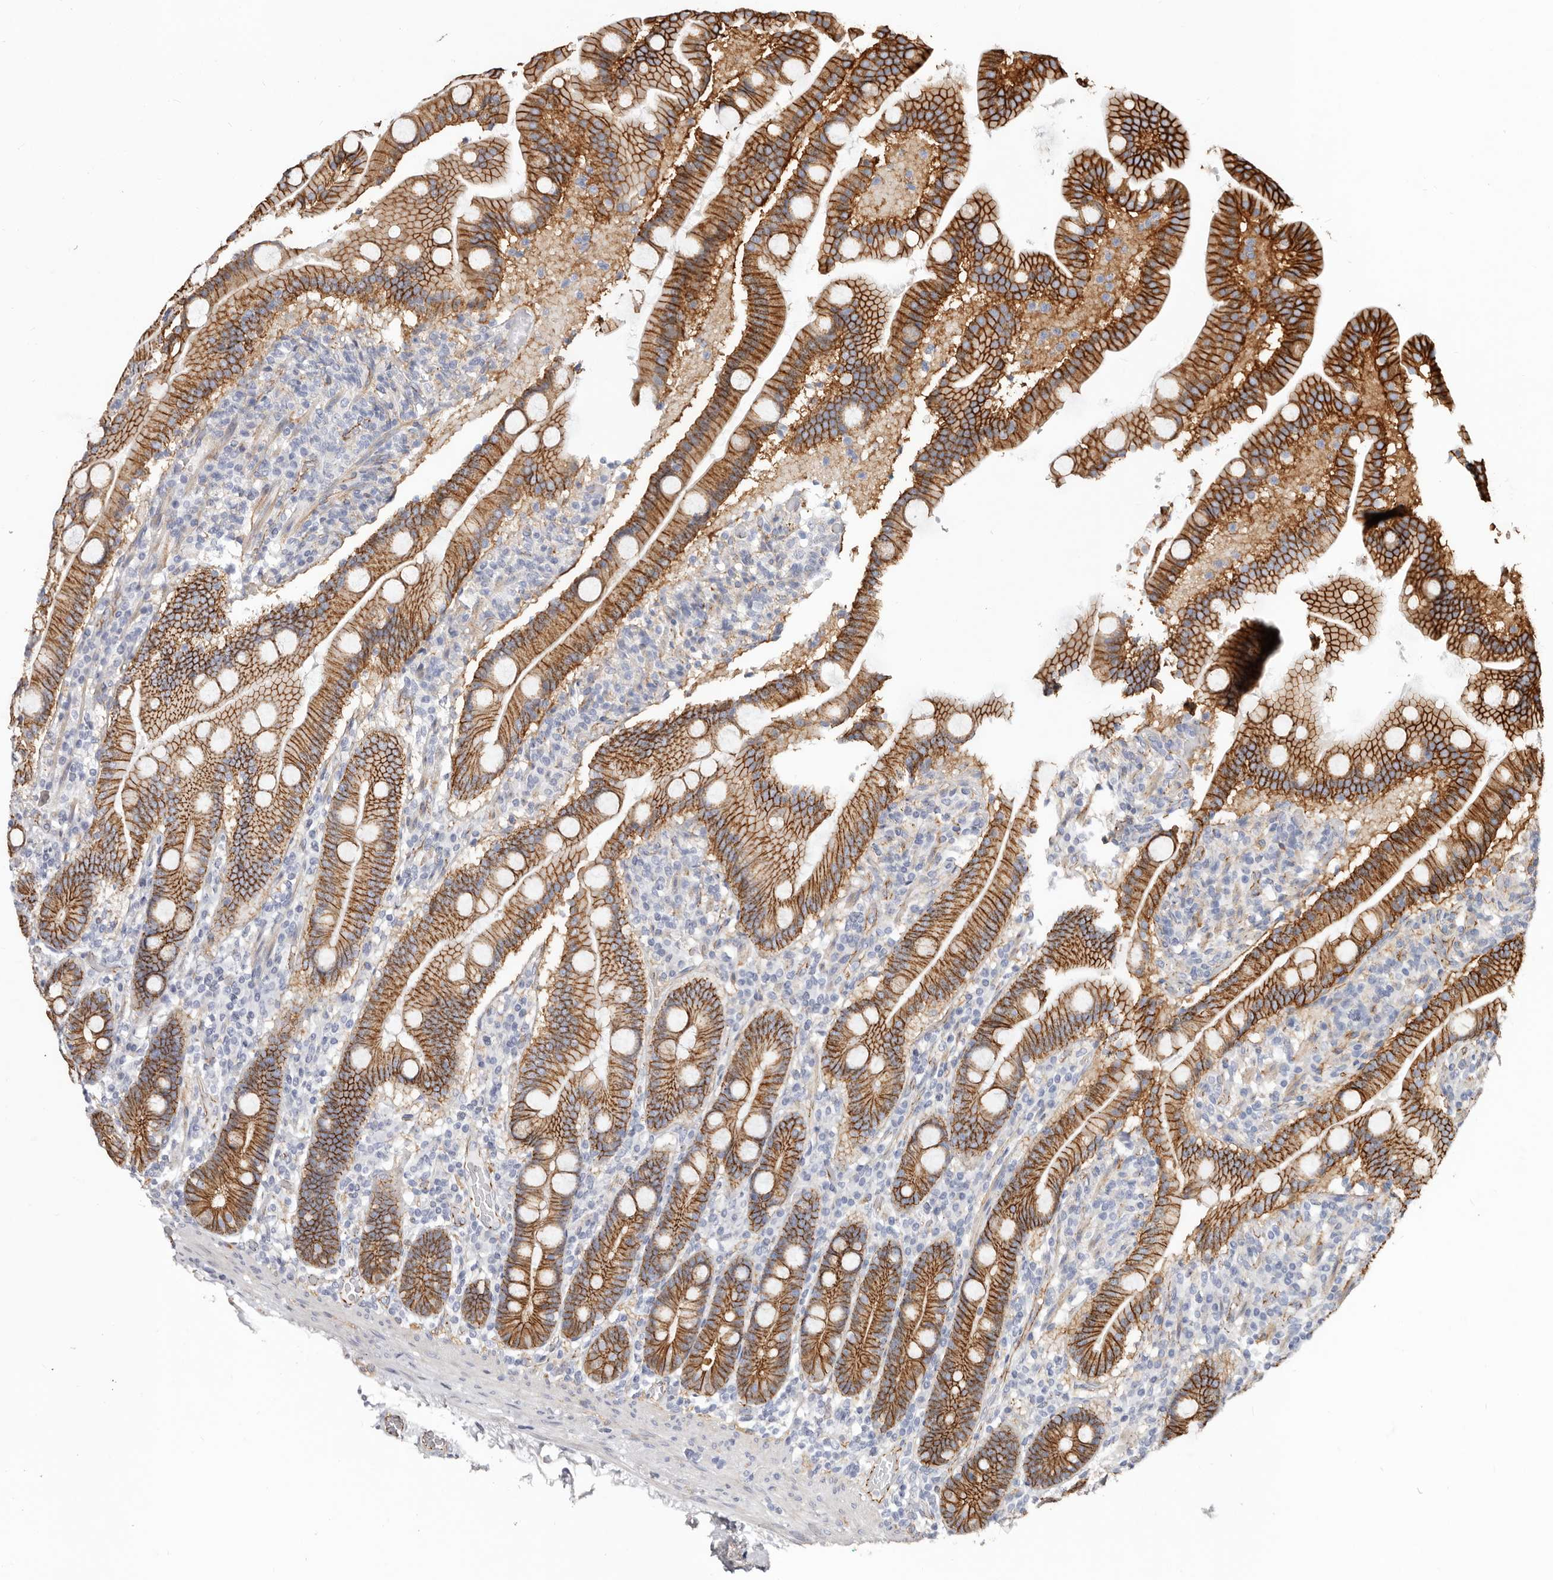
{"staining": {"intensity": "strong", "quantity": ">75%", "location": "cytoplasmic/membranous"}, "tissue": "duodenum", "cell_type": "Glandular cells", "image_type": "normal", "snomed": [{"axis": "morphology", "description": "Normal tissue, NOS"}, {"axis": "topography", "description": "Duodenum"}], "caption": "This micrograph displays IHC staining of benign human duodenum, with high strong cytoplasmic/membranous positivity in about >75% of glandular cells.", "gene": "CTNNB1", "patient": {"sex": "male", "age": 55}}